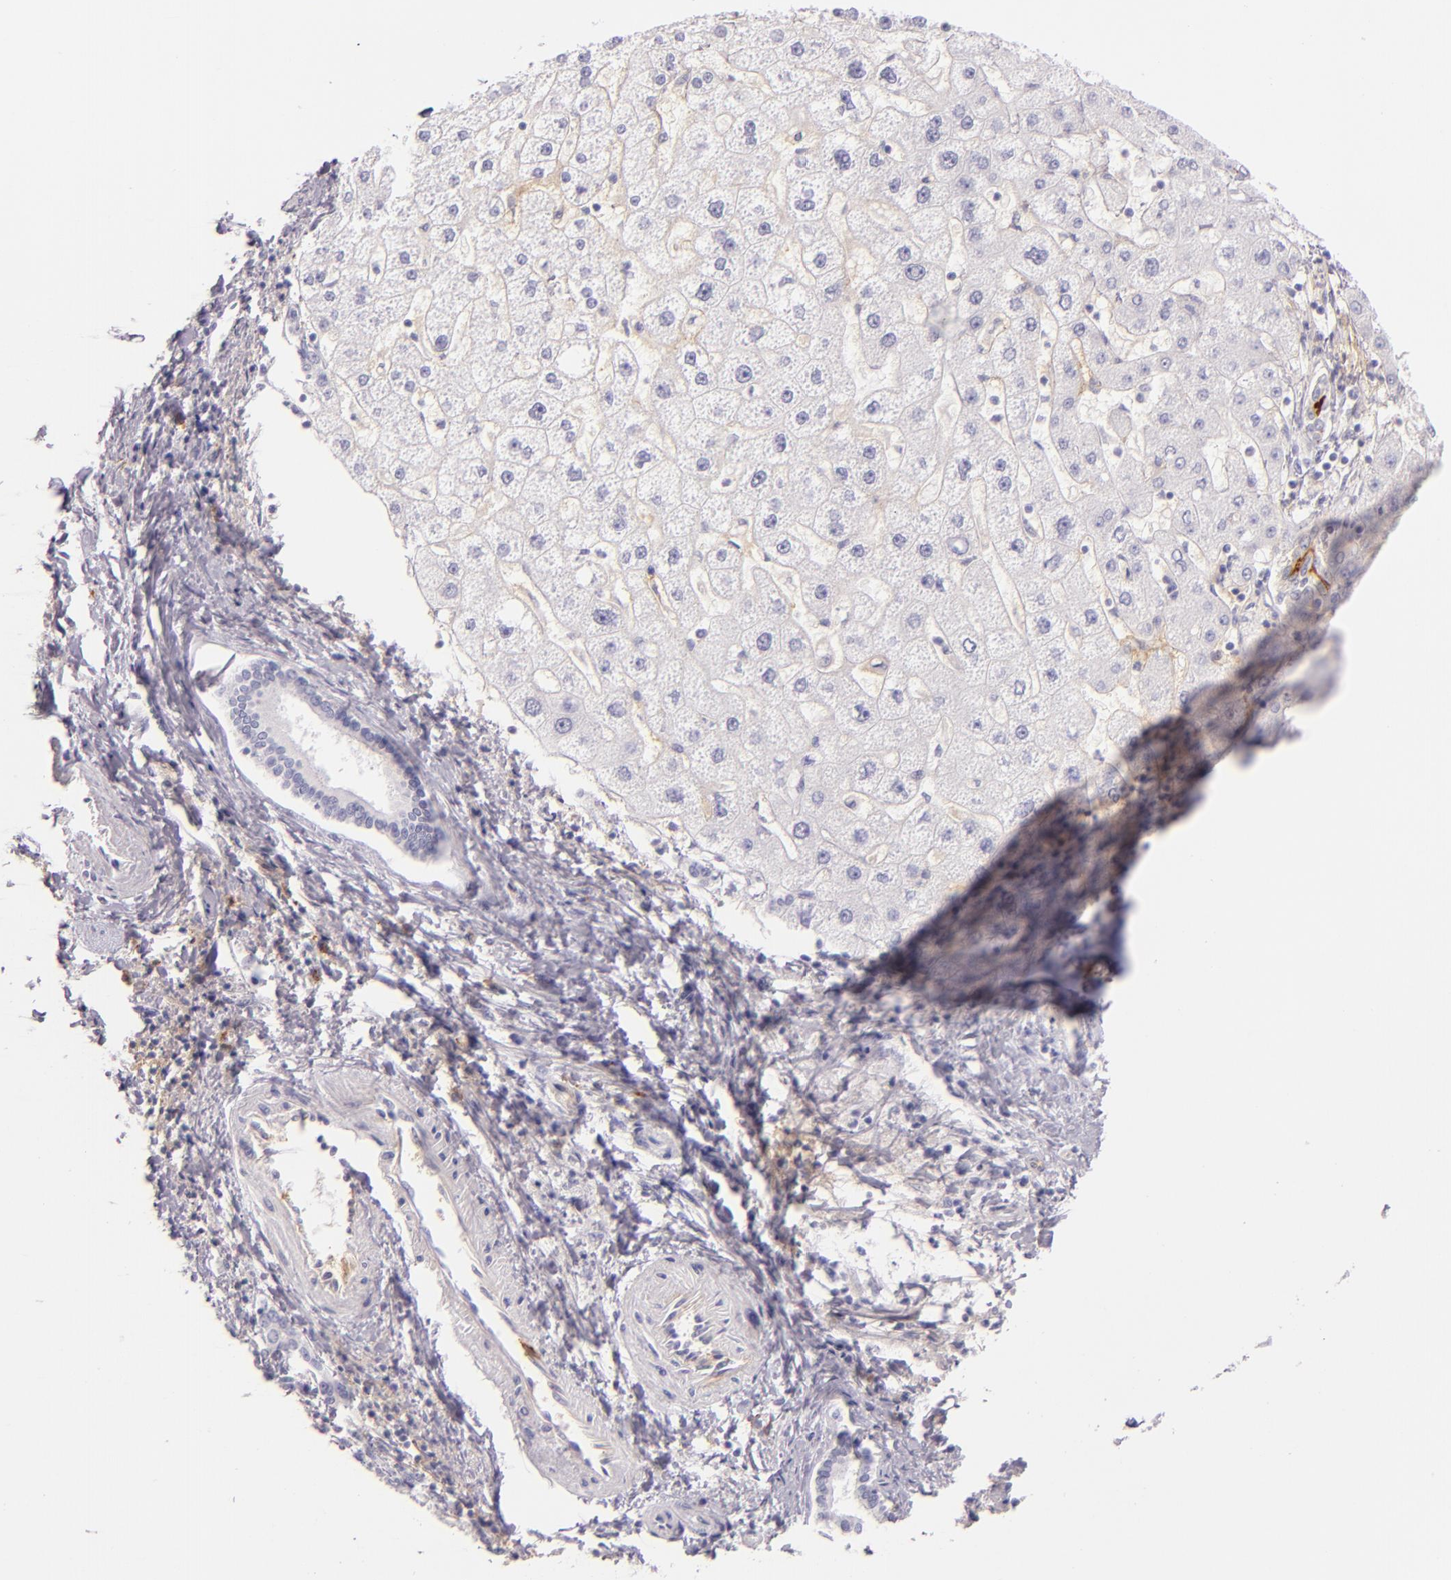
{"staining": {"intensity": "negative", "quantity": "none", "location": "none"}, "tissue": "liver cancer", "cell_type": "Tumor cells", "image_type": "cancer", "snomed": [{"axis": "morphology", "description": "Carcinoma, Hepatocellular, NOS"}, {"axis": "topography", "description": "Liver"}], "caption": "Immunohistochemical staining of human liver cancer (hepatocellular carcinoma) reveals no significant expression in tumor cells.", "gene": "ICAM1", "patient": {"sex": "female", "age": 85}}